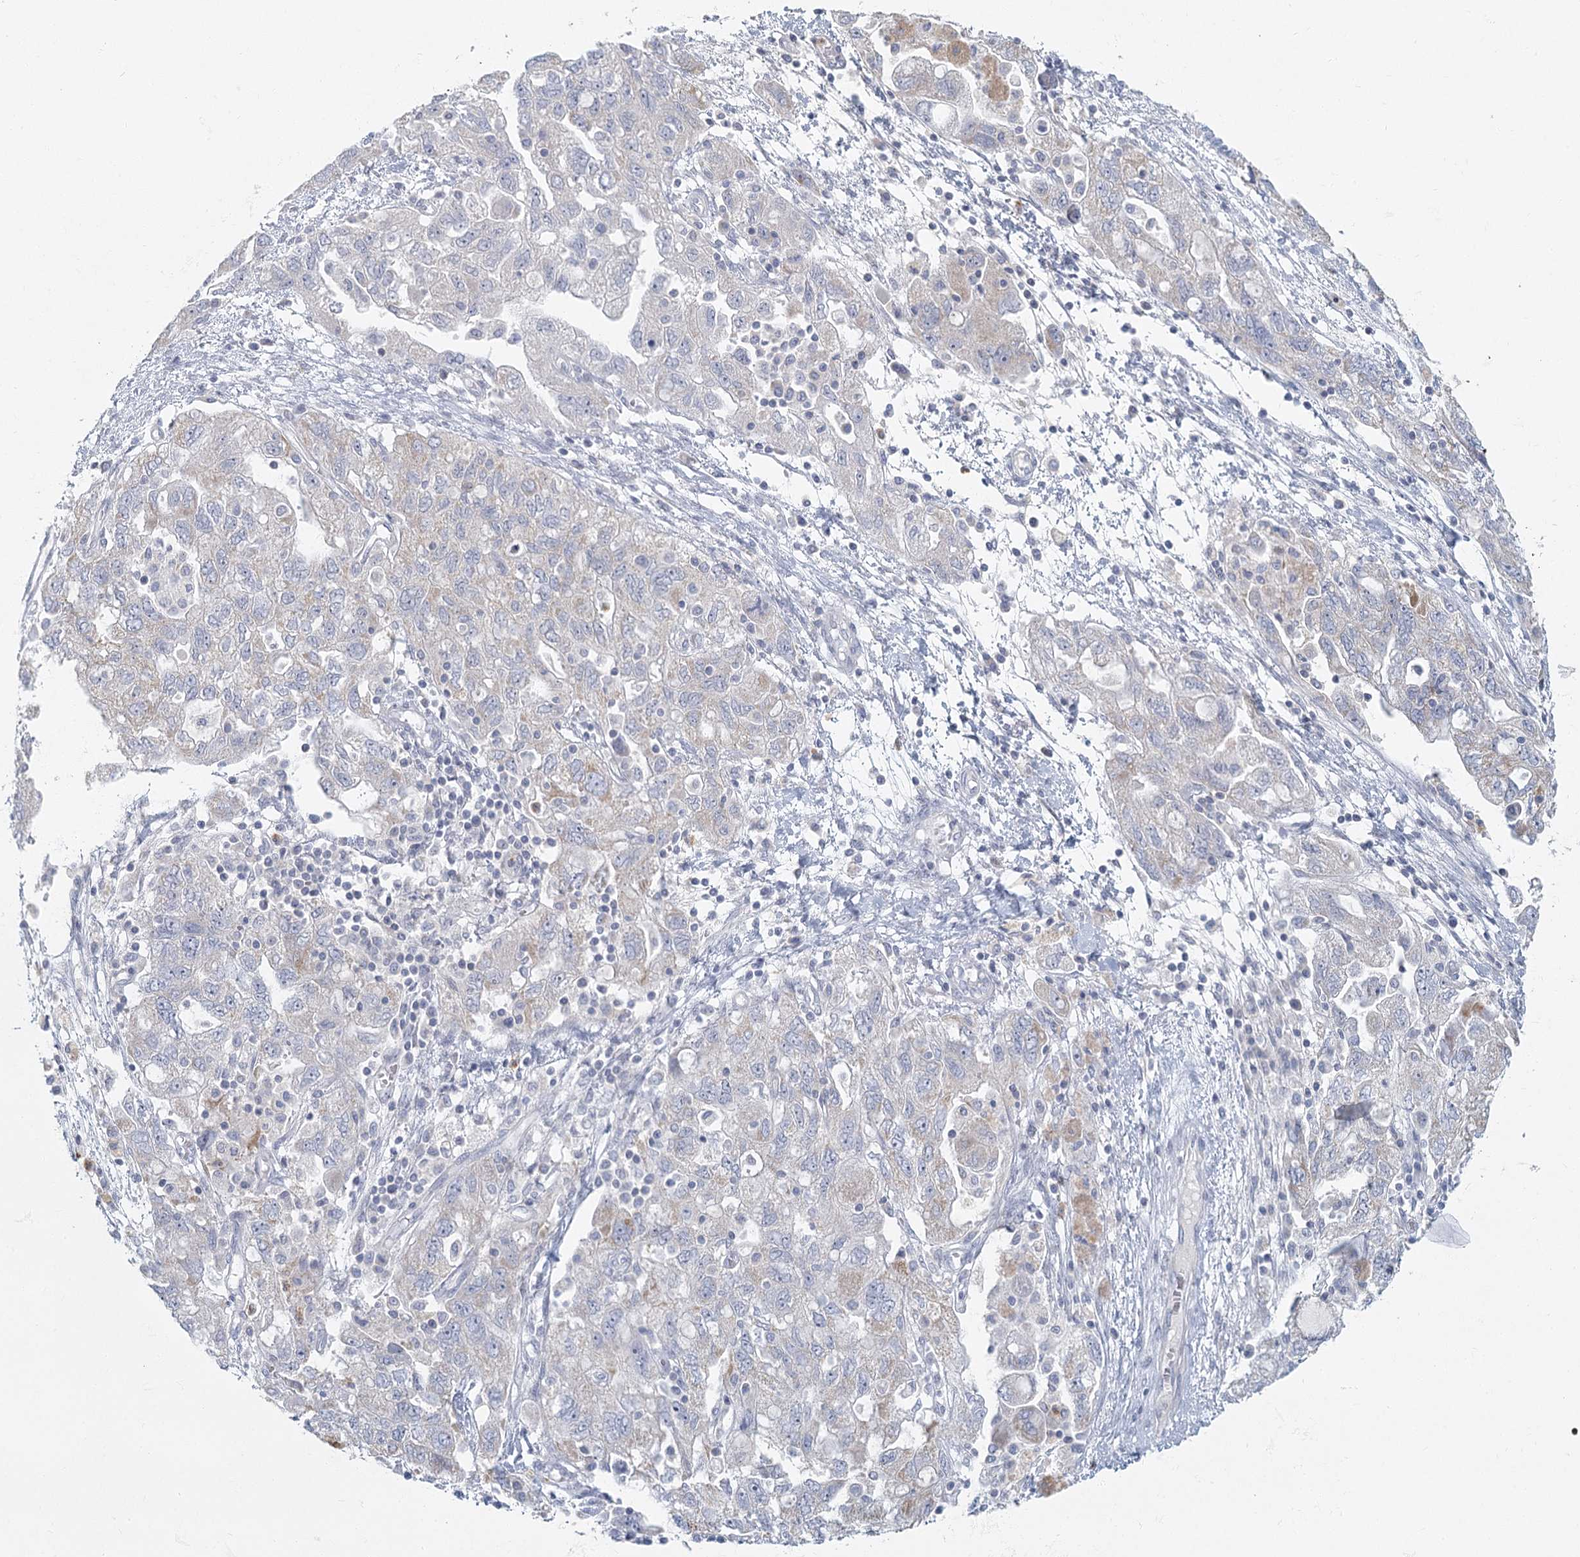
{"staining": {"intensity": "negative", "quantity": "none", "location": "none"}, "tissue": "ovarian cancer", "cell_type": "Tumor cells", "image_type": "cancer", "snomed": [{"axis": "morphology", "description": "Carcinoma, NOS"}, {"axis": "morphology", "description": "Cystadenocarcinoma, serous, NOS"}, {"axis": "topography", "description": "Ovary"}], "caption": "Tumor cells show no significant protein positivity in ovarian cancer (carcinoma). (DAB (3,3'-diaminobenzidine) IHC visualized using brightfield microscopy, high magnification).", "gene": "FAM110C", "patient": {"sex": "female", "age": 69}}